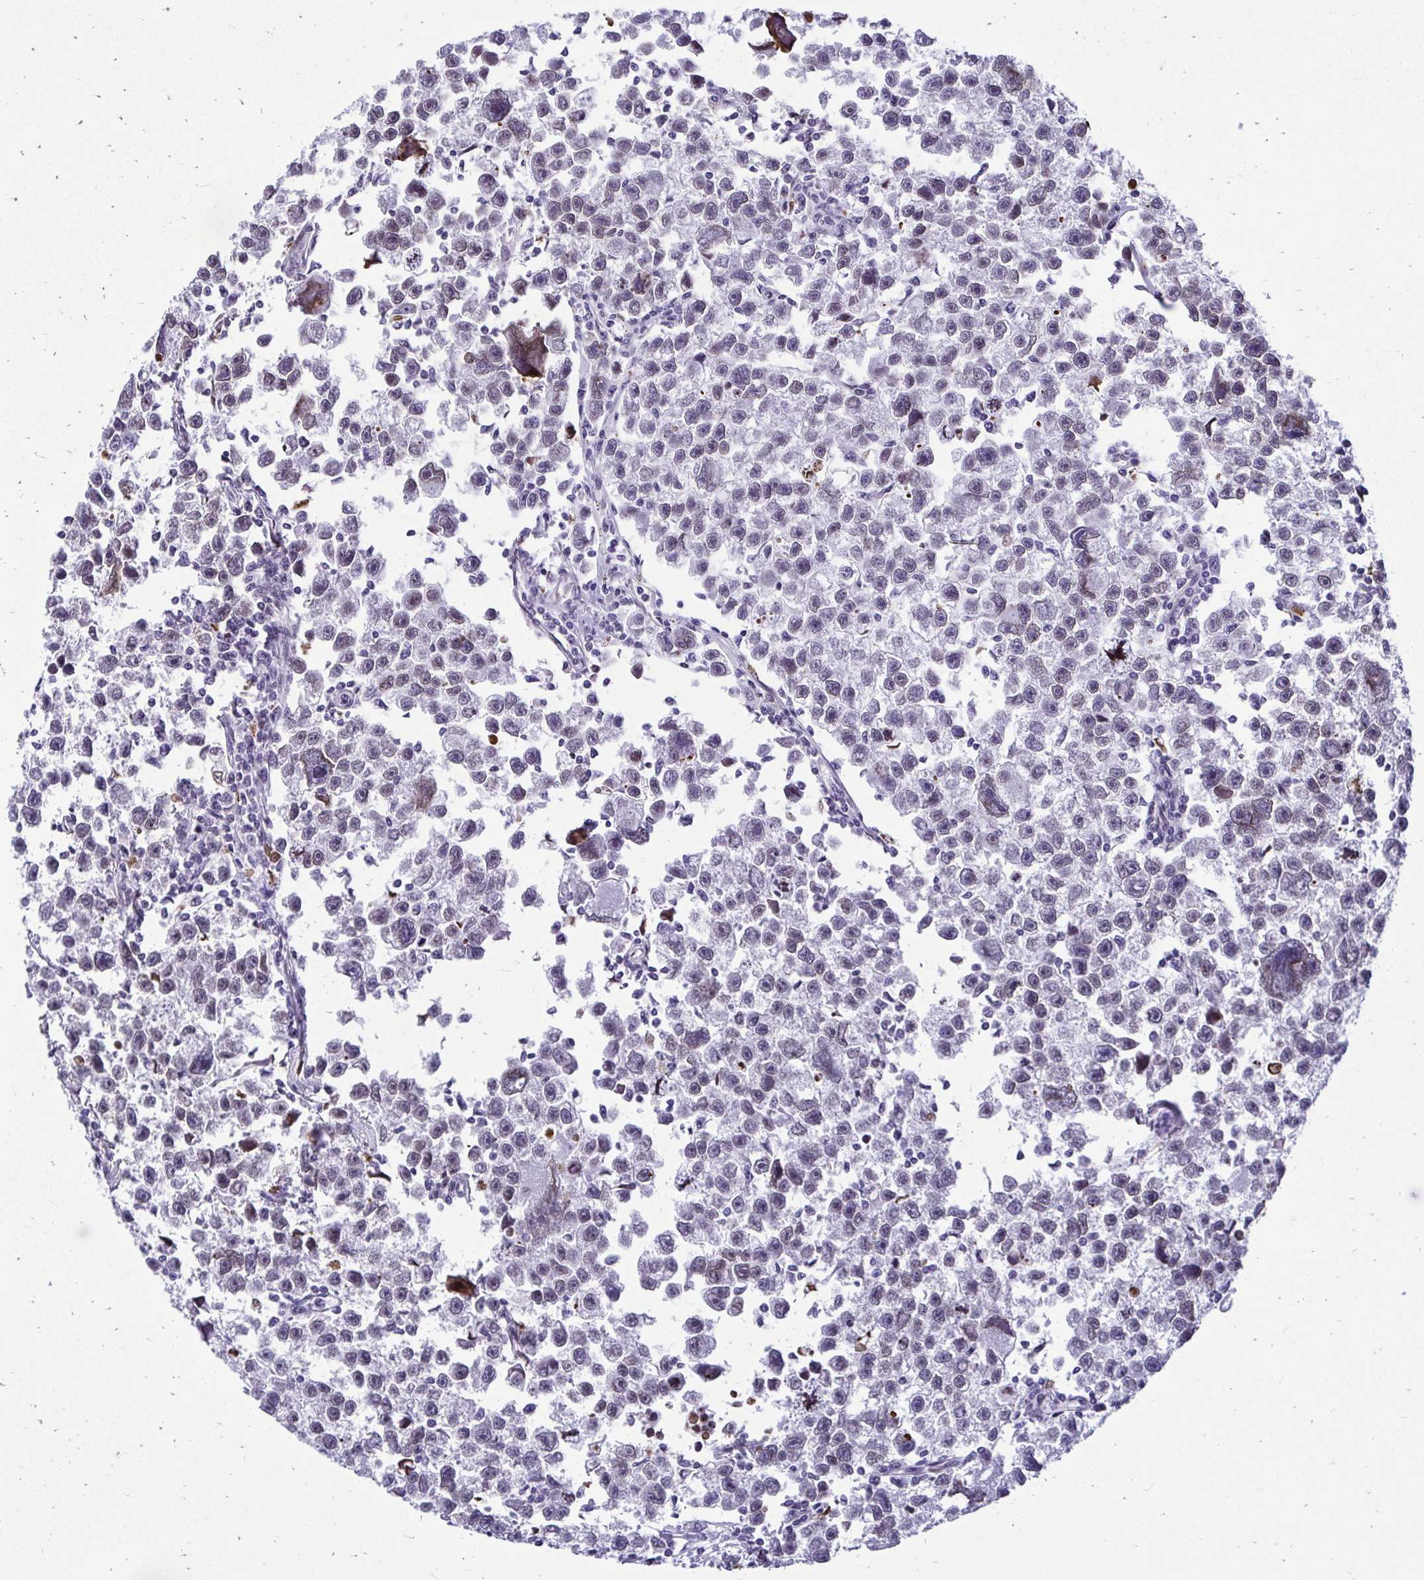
{"staining": {"intensity": "weak", "quantity": "<25%", "location": "nuclear"}, "tissue": "testis cancer", "cell_type": "Tumor cells", "image_type": "cancer", "snomed": [{"axis": "morphology", "description": "Seminoma, NOS"}, {"axis": "topography", "description": "Testis"}], "caption": "Tumor cells are negative for protein expression in human testis seminoma.", "gene": "BANF1", "patient": {"sex": "male", "age": 26}}